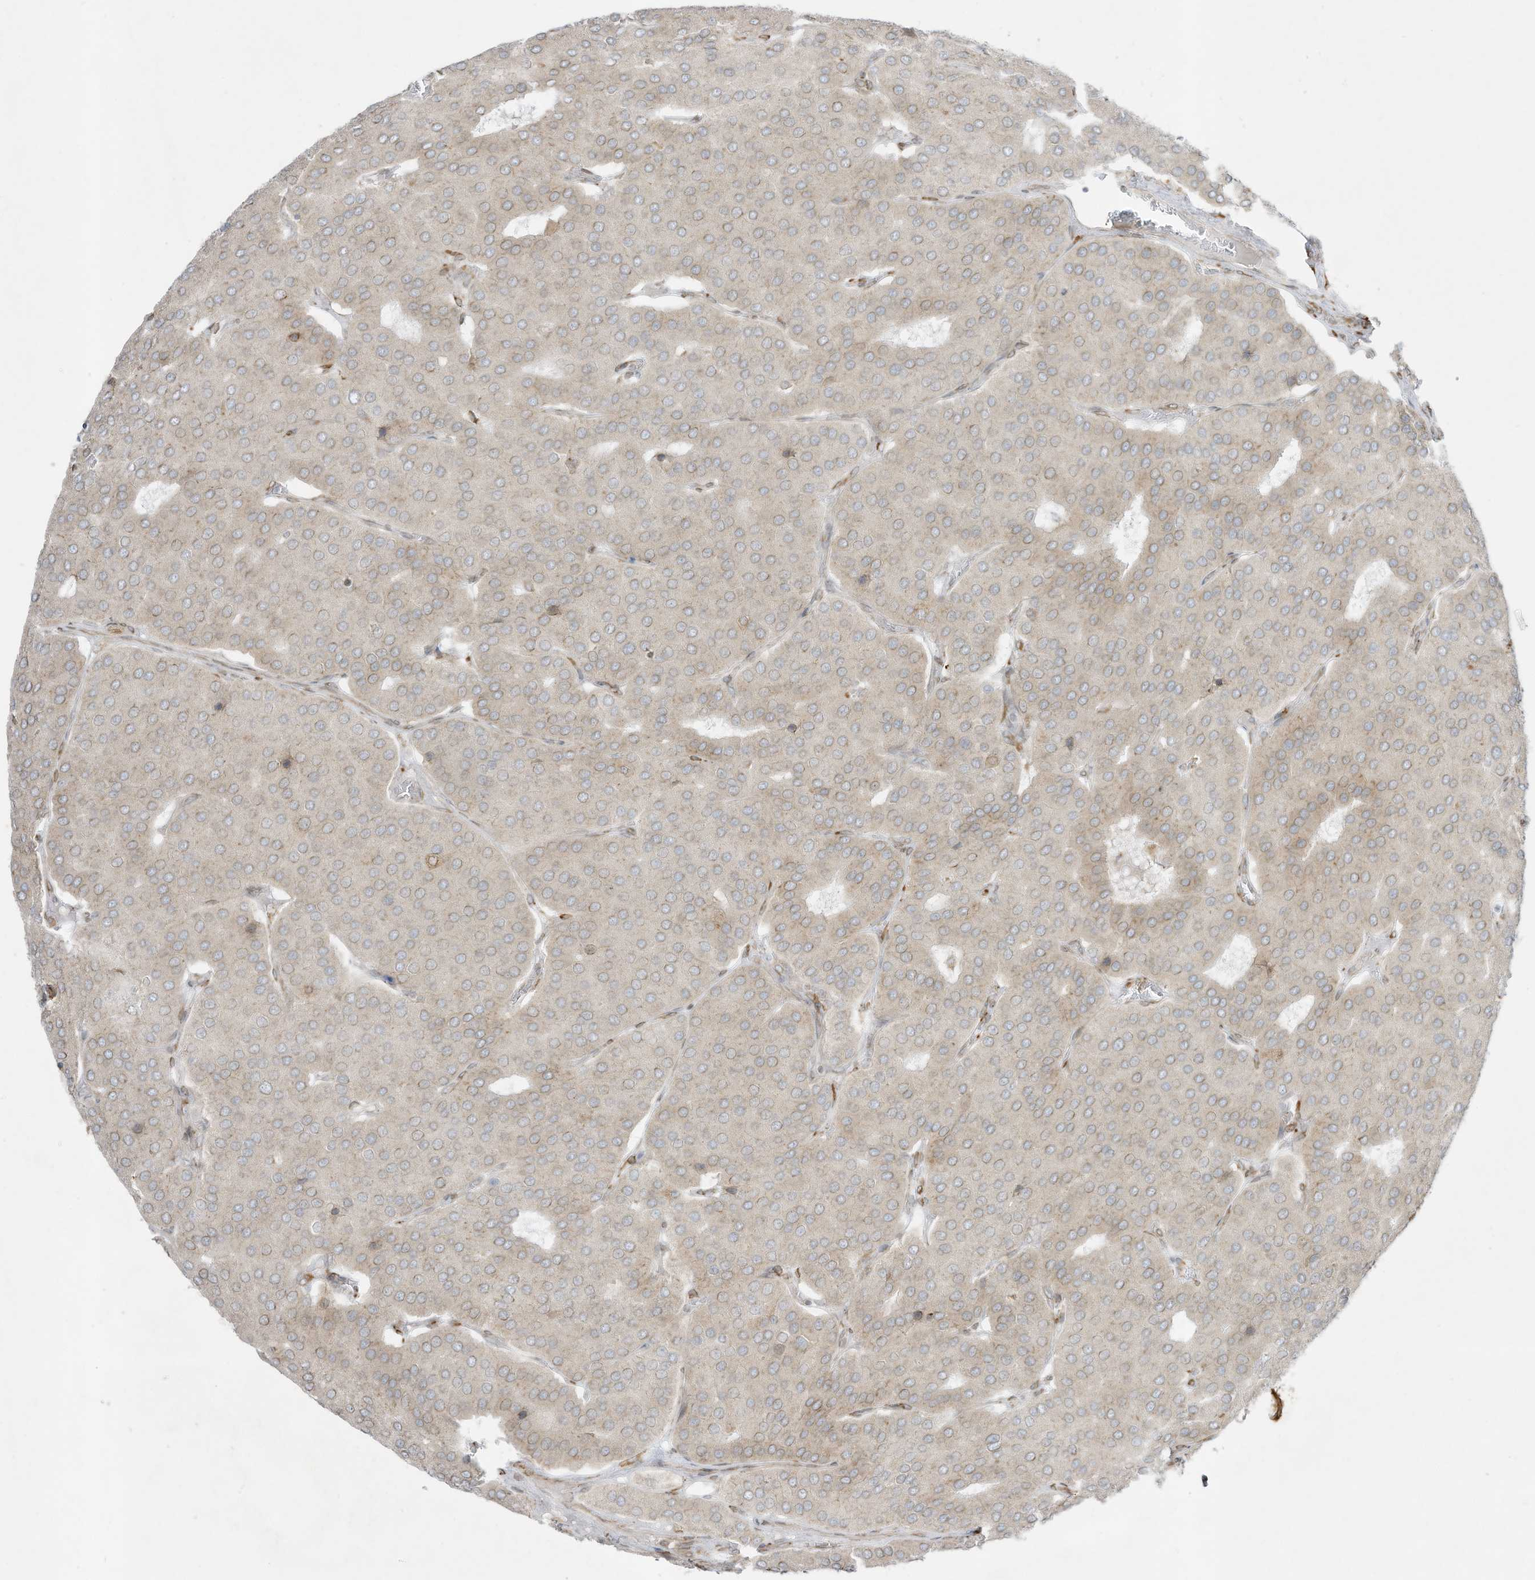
{"staining": {"intensity": "negative", "quantity": "none", "location": "none"}, "tissue": "parathyroid gland", "cell_type": "Glandular cells", "image_type": "normal", "snomed": [{"axis": "morphology", "description": "Normal tissue, NOS"}, {"axis": "morphology", "description": "Adenoma, NOS"}, {"axis": "topography", "description": "Parathyroid gland"}], "caption": "IHC image of normal human parathyroid gland stained for a protein (brown), which demonstrates no expression in glandular cells.", "gene": "PTK6", "patient": {"sex": "female", "age": 86}}